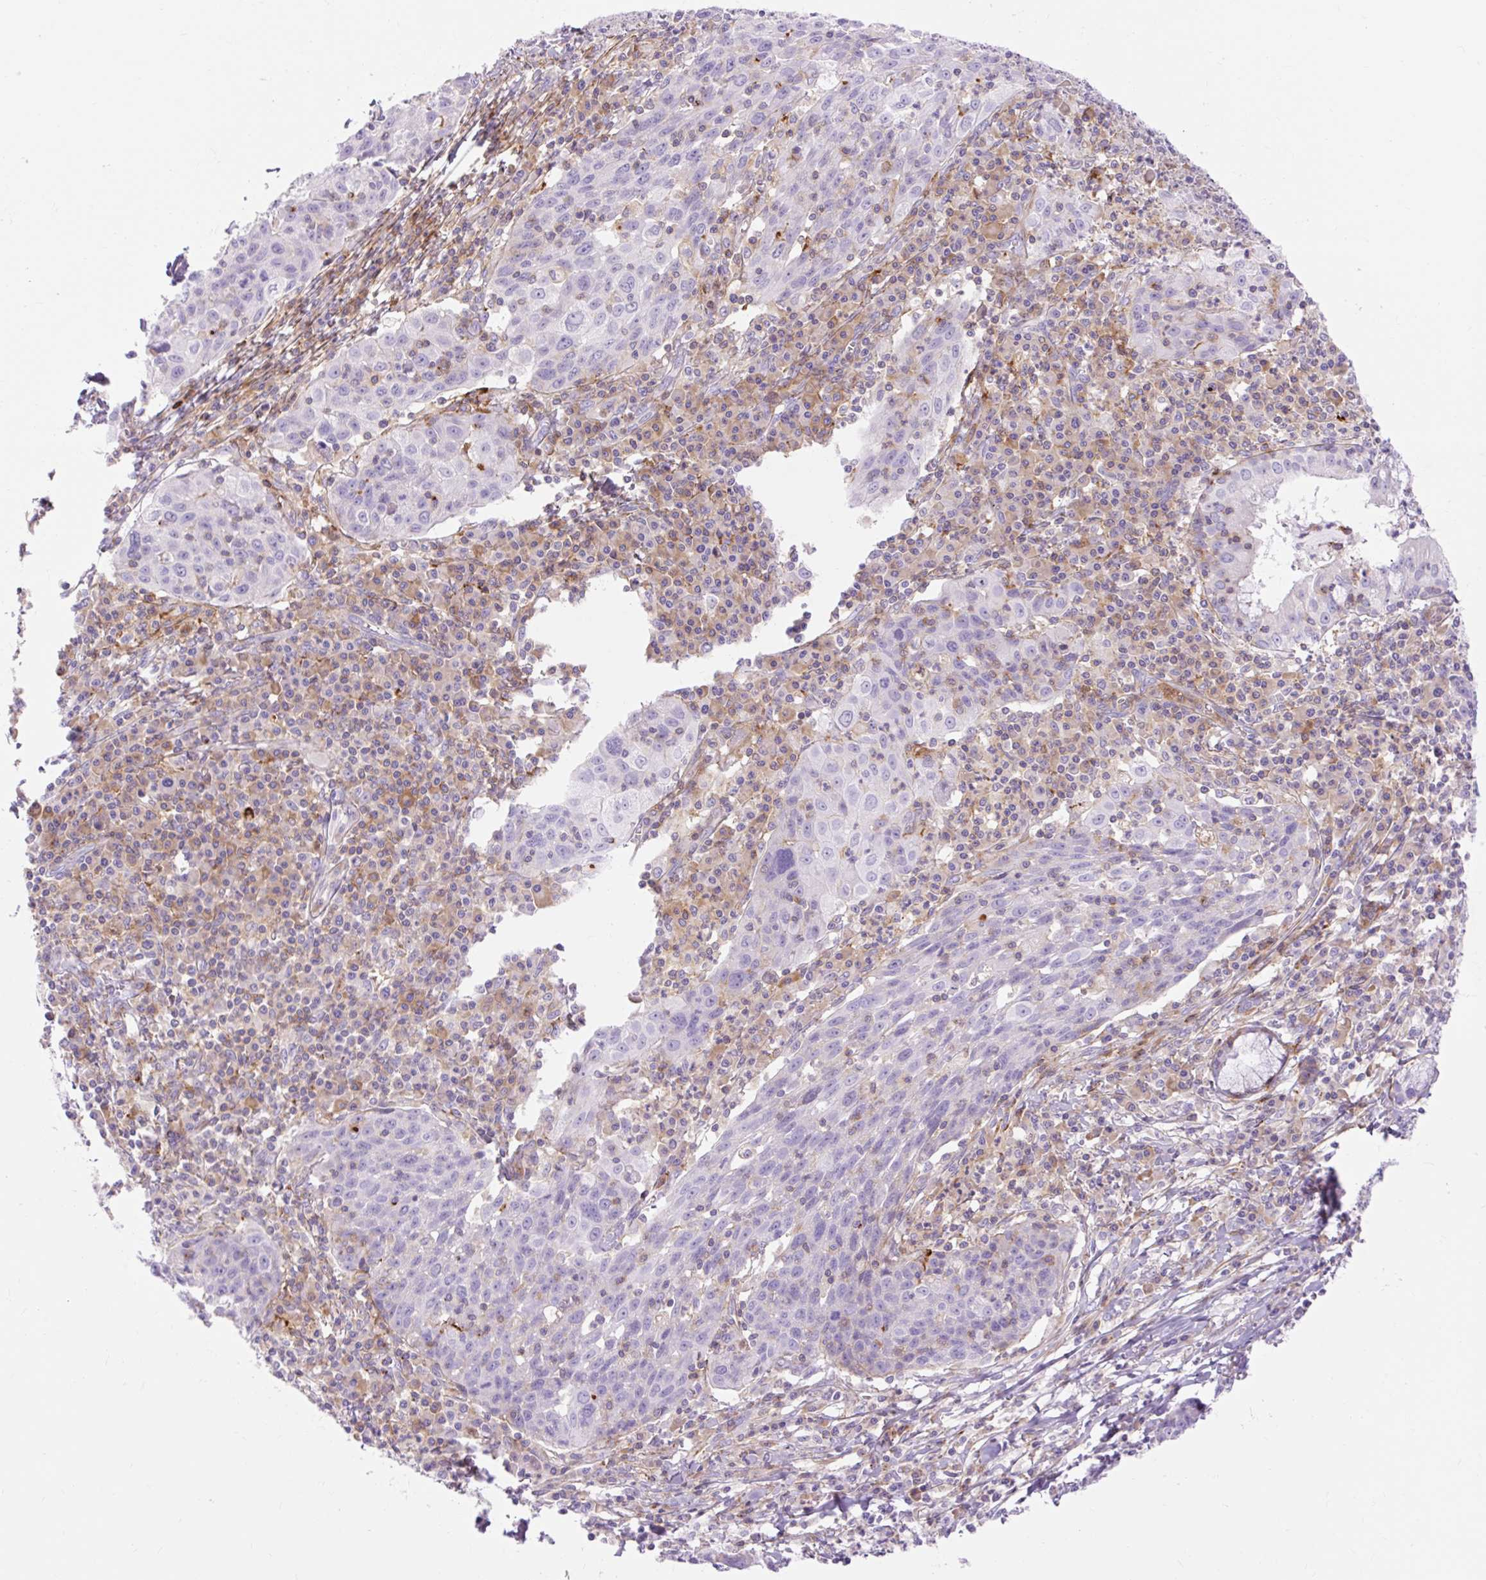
{"staining": {"intensity": "negative", "quantity": "none", "location": "none"}, "tissue": "lung cancer", "cell_type": "Tumor cells", "image_type": "cancer", "snomed": [{"axis": "morphology", "description": "Squamous cell carcinoma, NOS"}, {"axis": "morphology", "description": "Squamous cell carcinoma, metastatic, NOS"}, {"axis": "topography", "description": "Bronchus"}, {"axis": "topography", "description": "Lung"}], "caption": "The IHC histopathology image has no significant staining in tumor cells of metastatic squamous cell carcinoma (lung) tissue. The staining is performed using DAB (3,3'-diaminobenzidine) brown chromogen with nuclei counter-stained in using hematoxylin.", "gene": "CORO7-PAM16", "patient": {"sex": "male", "age": 62}}